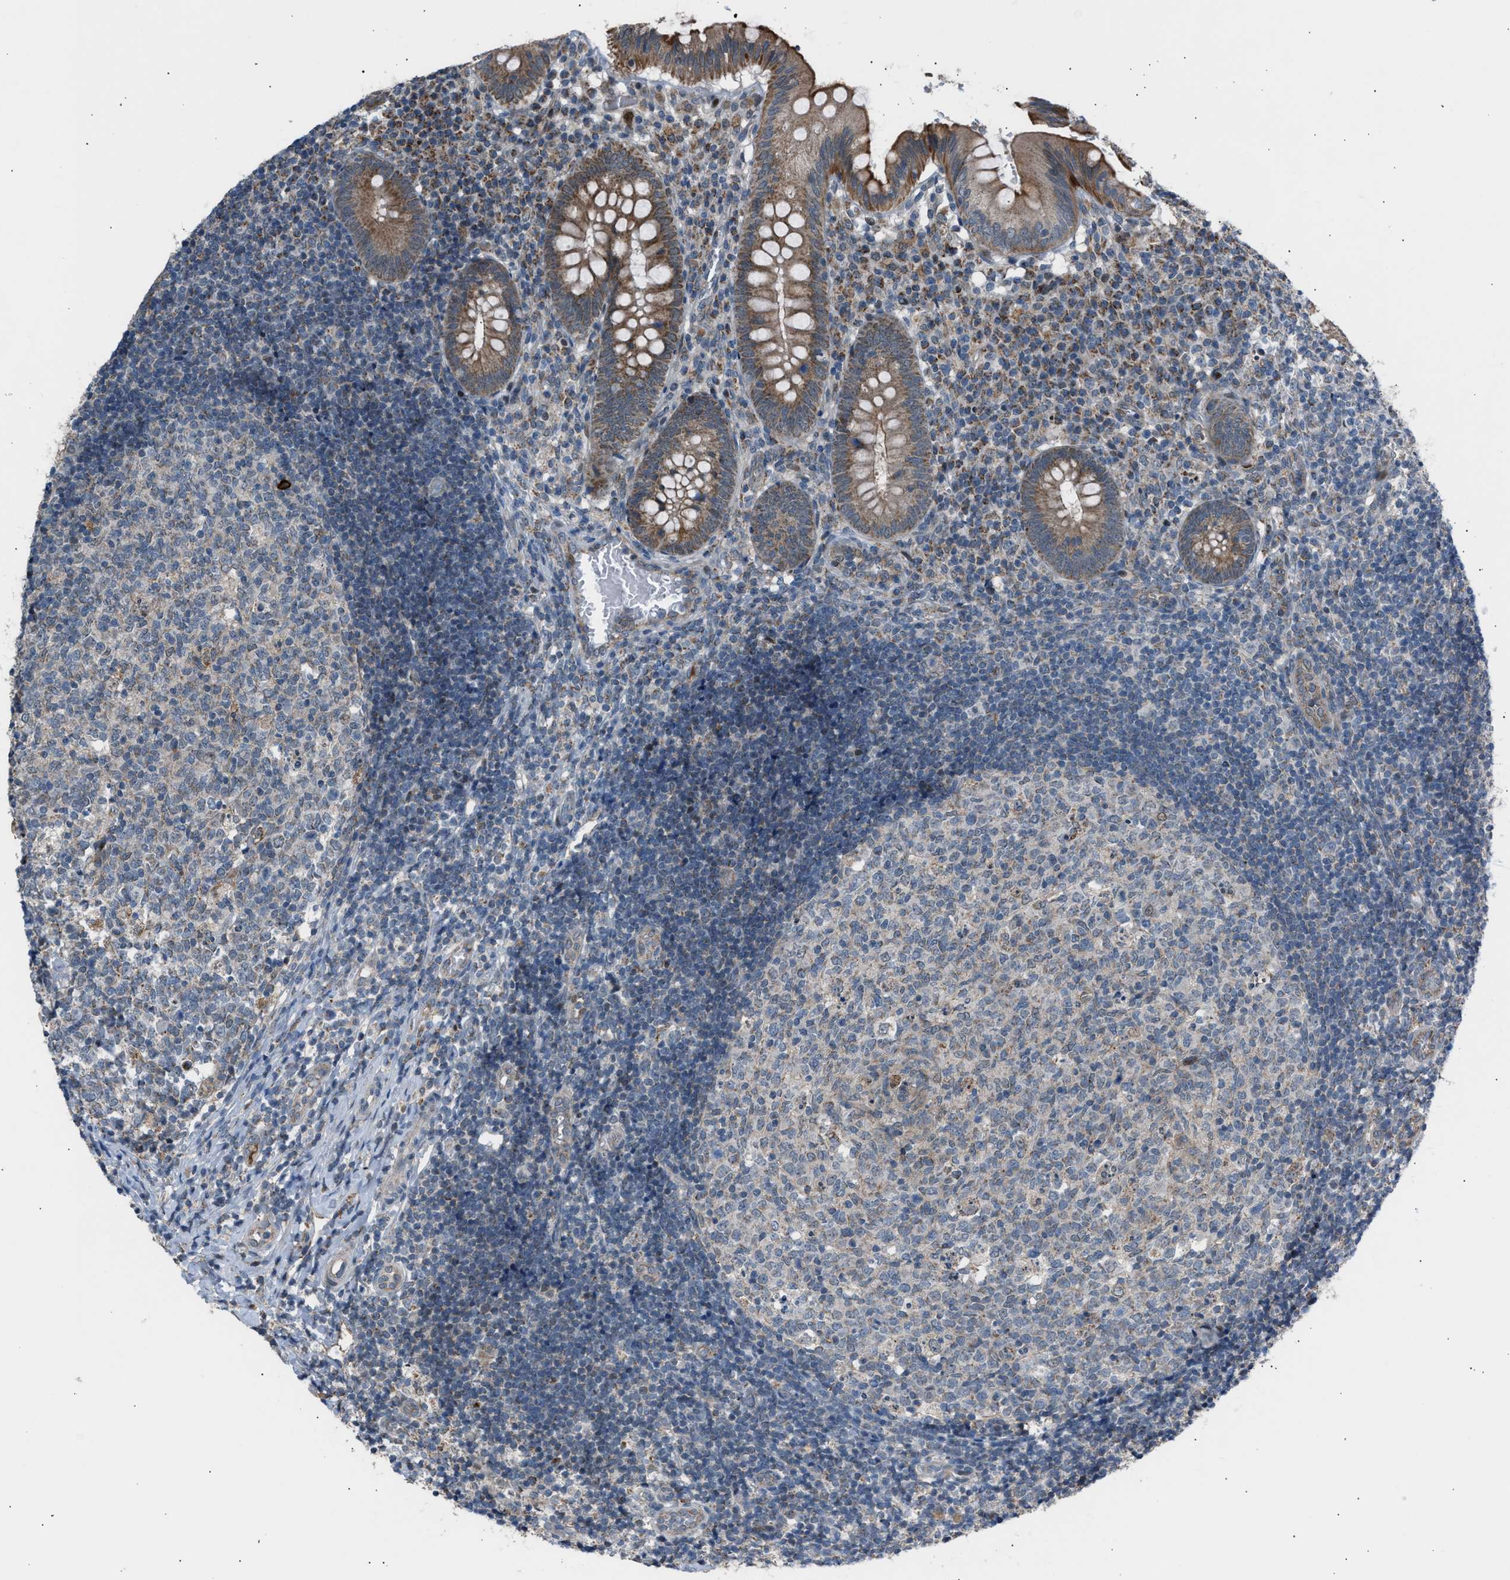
{"staining": {"intensity": "moderate", "quantity": ">75%", "location": "cytoplasmic/membranous"}, "tissue": "appendix", "cell_type": "Glandular cells", "image_type": "normal", "snomed": [{"axis": "morphology", "description": "Normal tissue, NOS"}, {"axis": "topography", "description": "Appendix"}], "caption": "IHC of benign human appendix shows medium levels of moderate cytoplasmic/membranous positivity in about >75% of glandular cells.", "gene": "VPS41", "patient": {"sex": "male", "age": 8}}